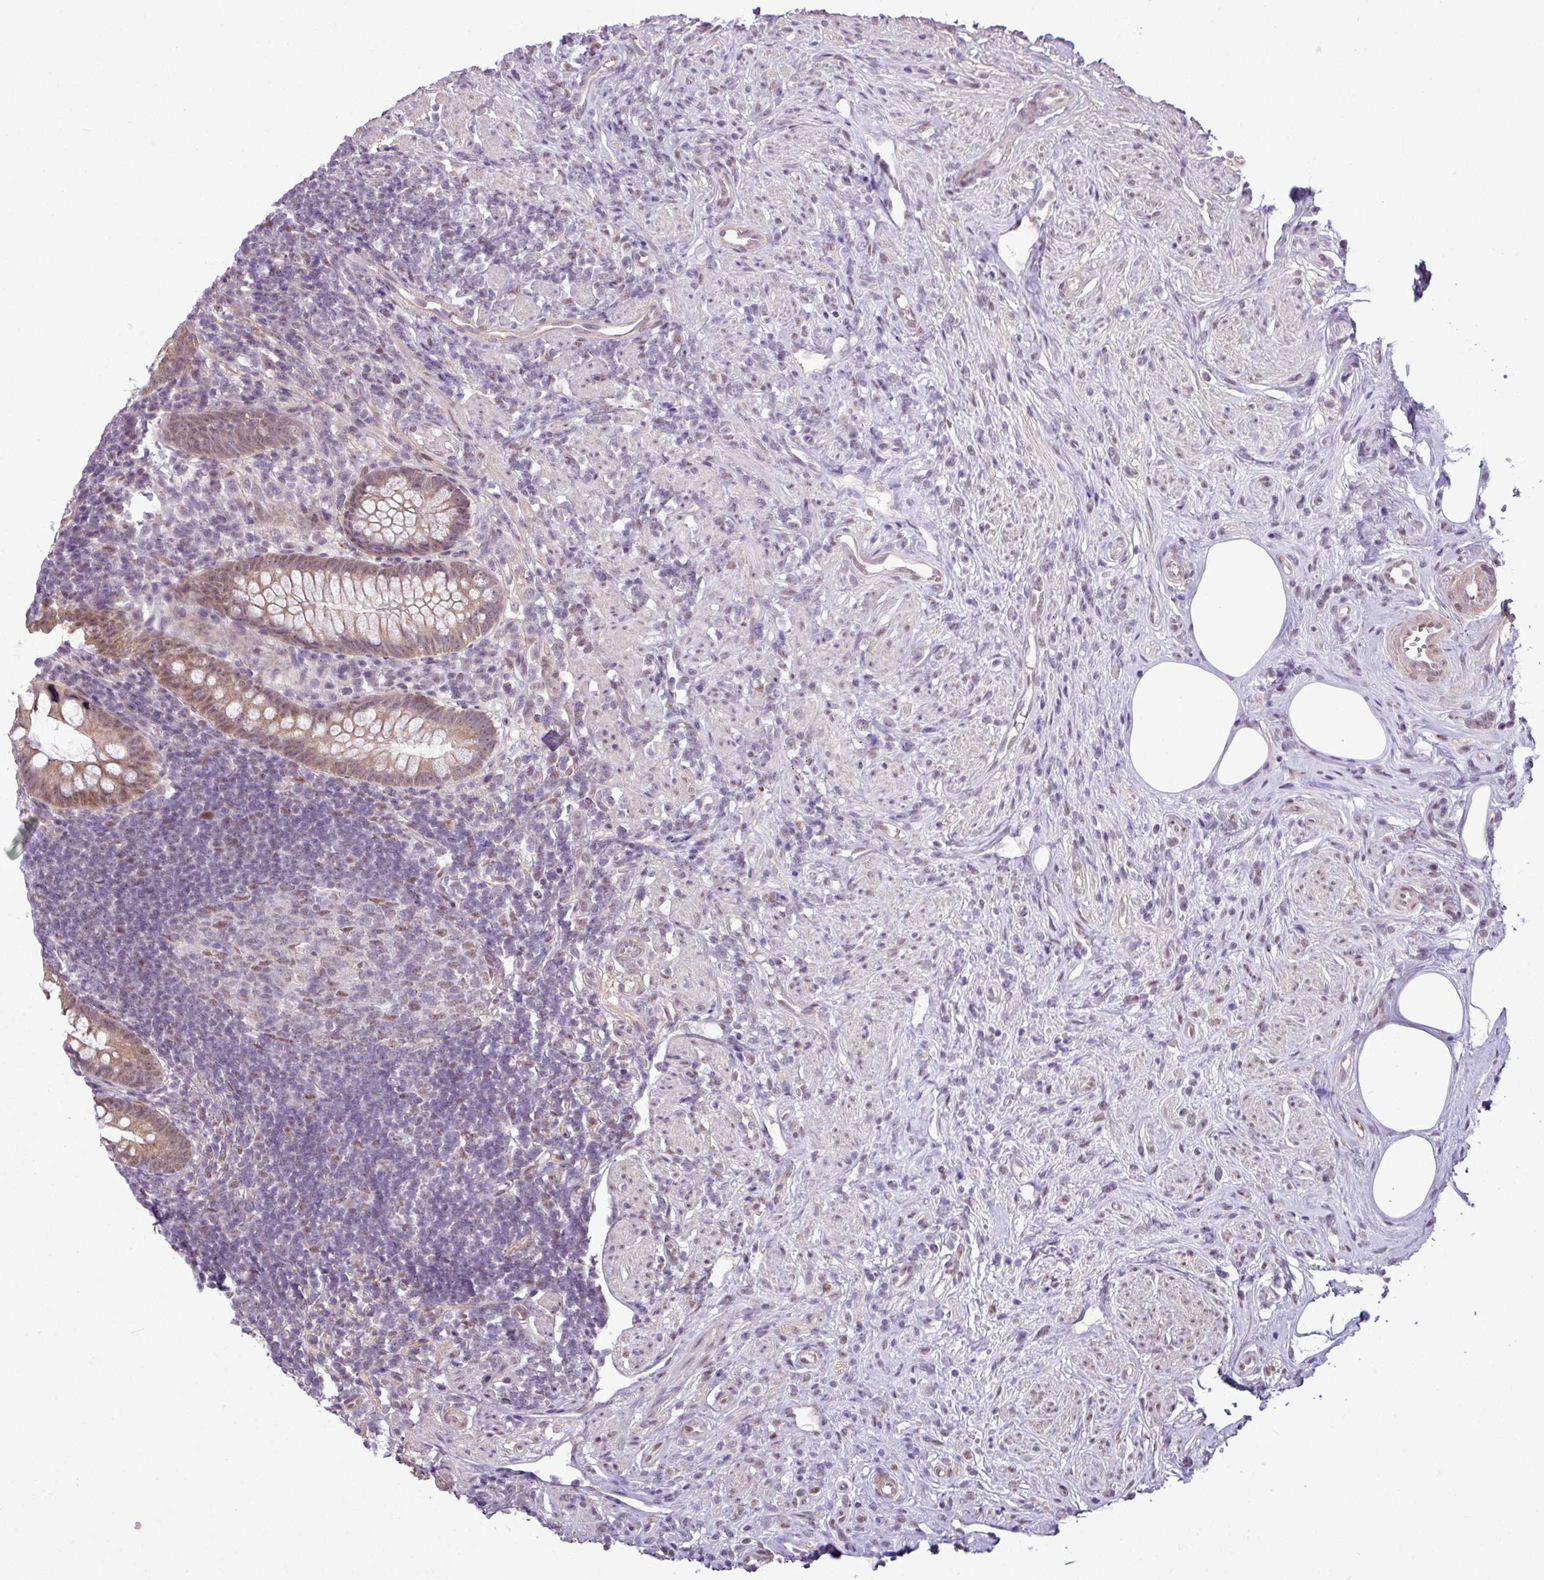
{"staining": {"intensity": "moderate", "quantity": ">75%", "location": "cytoplasmic/membranous,nuclear"}, "tissue": "appendix", "cell_type": "Glandular cells", "image_type": "normal", "snomed": [{"axis": "morphology", "description": "Normal tissue, NOS"}, {"axis": "topography", "description": "Appendix"}], "caption": "A brown stain highlights moderate cytoplasmic/membranous,nuclear positivity of a protein in glandular cells of unremarkable human appendix.", "gene": "ZNF217", "patient": {"sex": "female", "age": 56}}